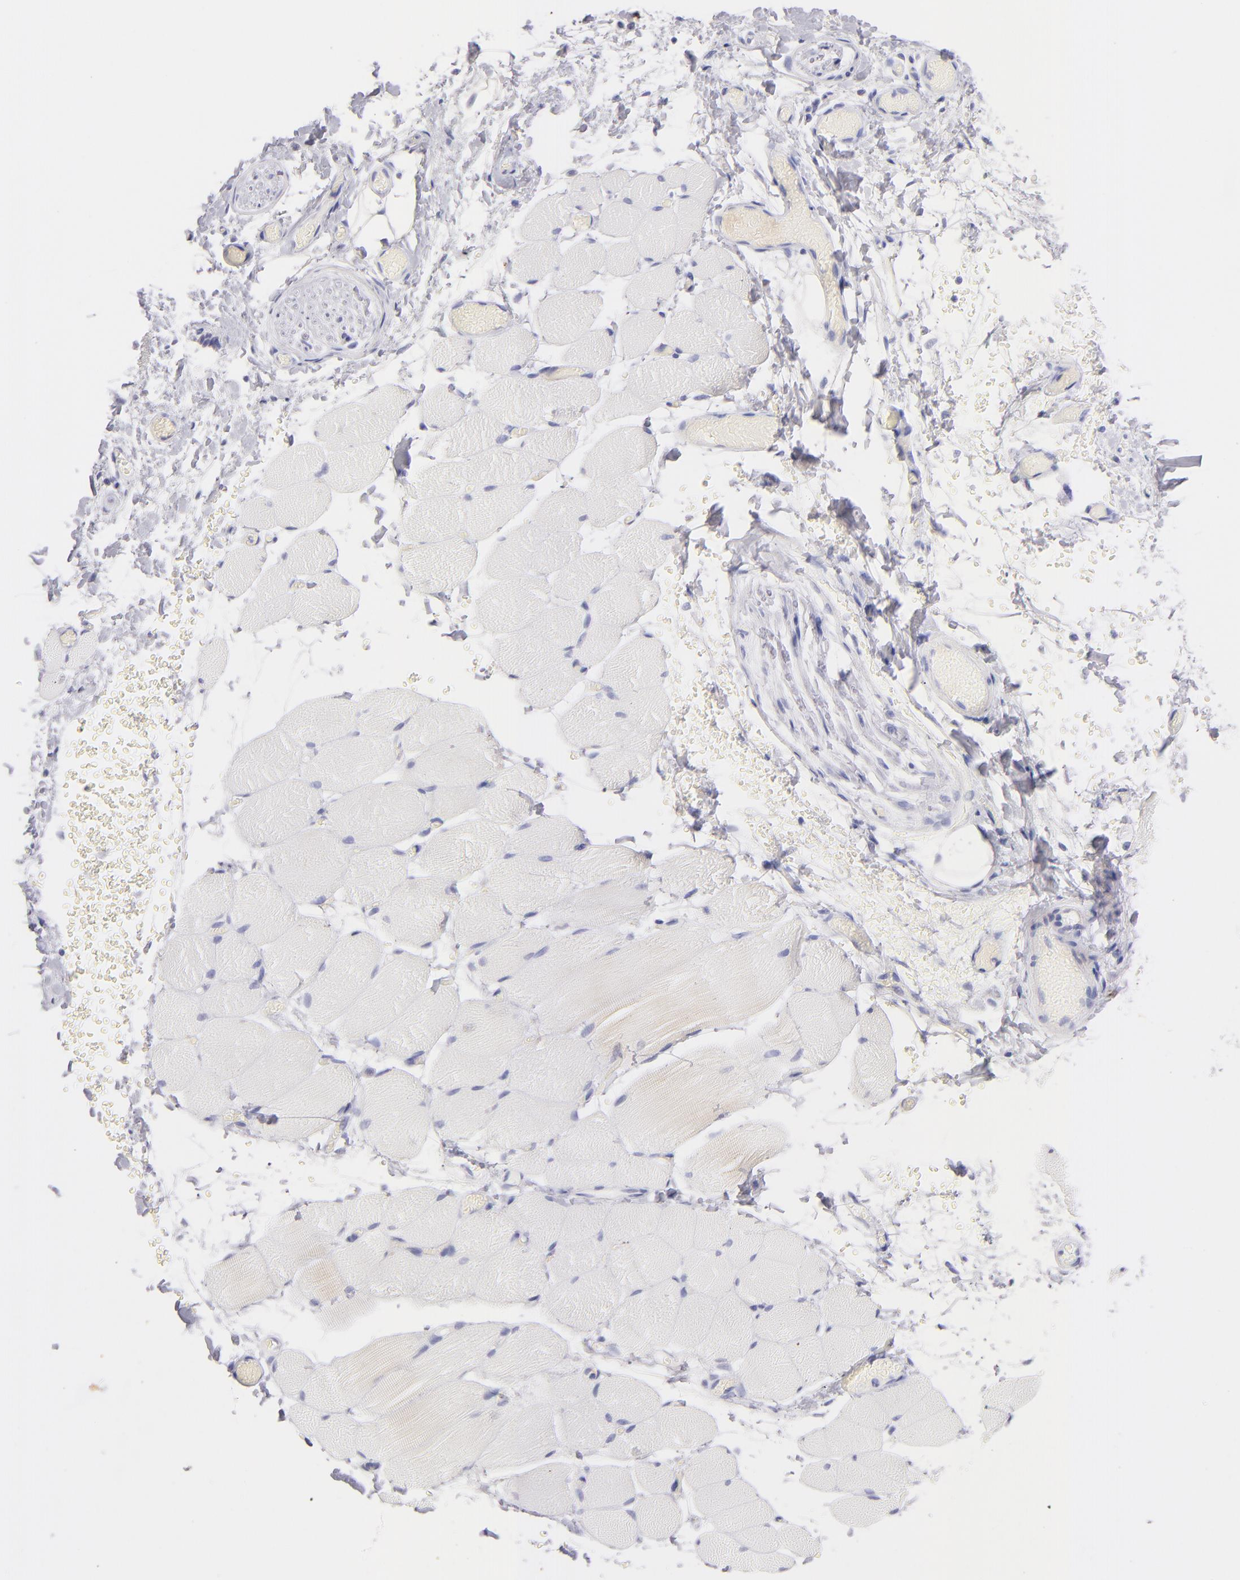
{"staining": {"intensity": "negative", "quantity": "none", "location": "none"}, "tissue": "skeletal muscle", "cell_type": "Myocytes", "image_type": "normal", "snomed": [{"axis": "morphology", "description": "Normal tissue, NOS"}, {"axis": "topography", "description": "Skeletal muscle"}, {"axis": "topography", "description": "Soft tissue"}], "caption": "IHC of unremarkable human skeletal muscle displays no positivity in myocytes.", "gene": "PRF1", "patient": {"sex": "female", "age": 58}}